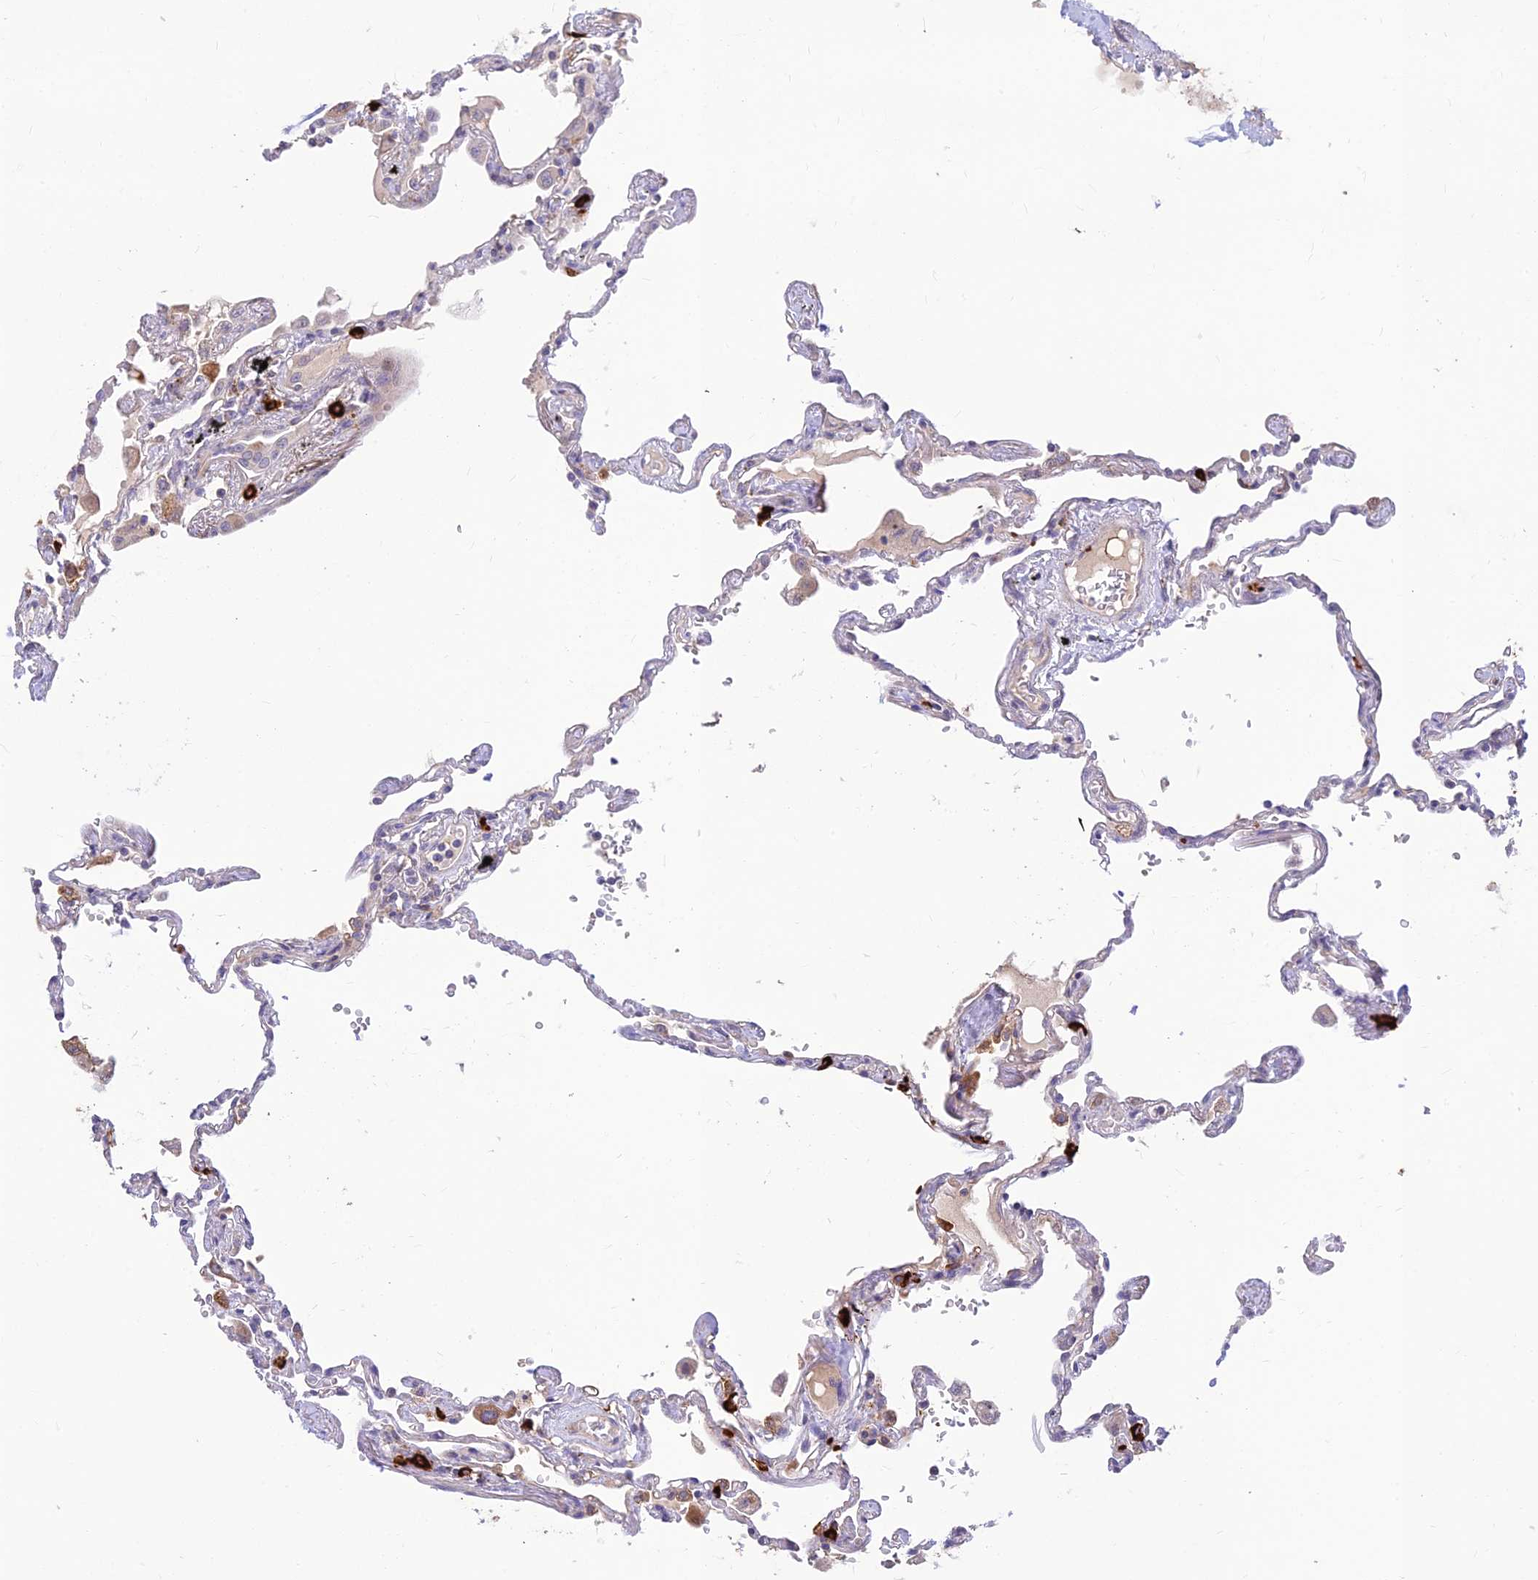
{"staining": {"intensity": "negative", "quantity": "none", "location": "none"}, "tissue": "lung", "cell_type": "Alveolar cells", "image_type": "normal", "snomed": [{"axis": "morphology", "description": "Normal tissue, NOS"}, {"axis": "topography", "description": "Lung"}], "caption": "High magnification brightfield microscopy of unremarkable lung stained with DAB (3,3'-diaminobenzidine) (brown) and counterstained with hematoxylin (blue): alveolar cells show no significant positivity. Brightfield microscopy of immunohistochemistry (IHC) stained with DAB (brown) and hematoxylin (blue), captured at high magnification.", "gene": "ASPDH", "patient": {"sex": "female", "age": 67}}